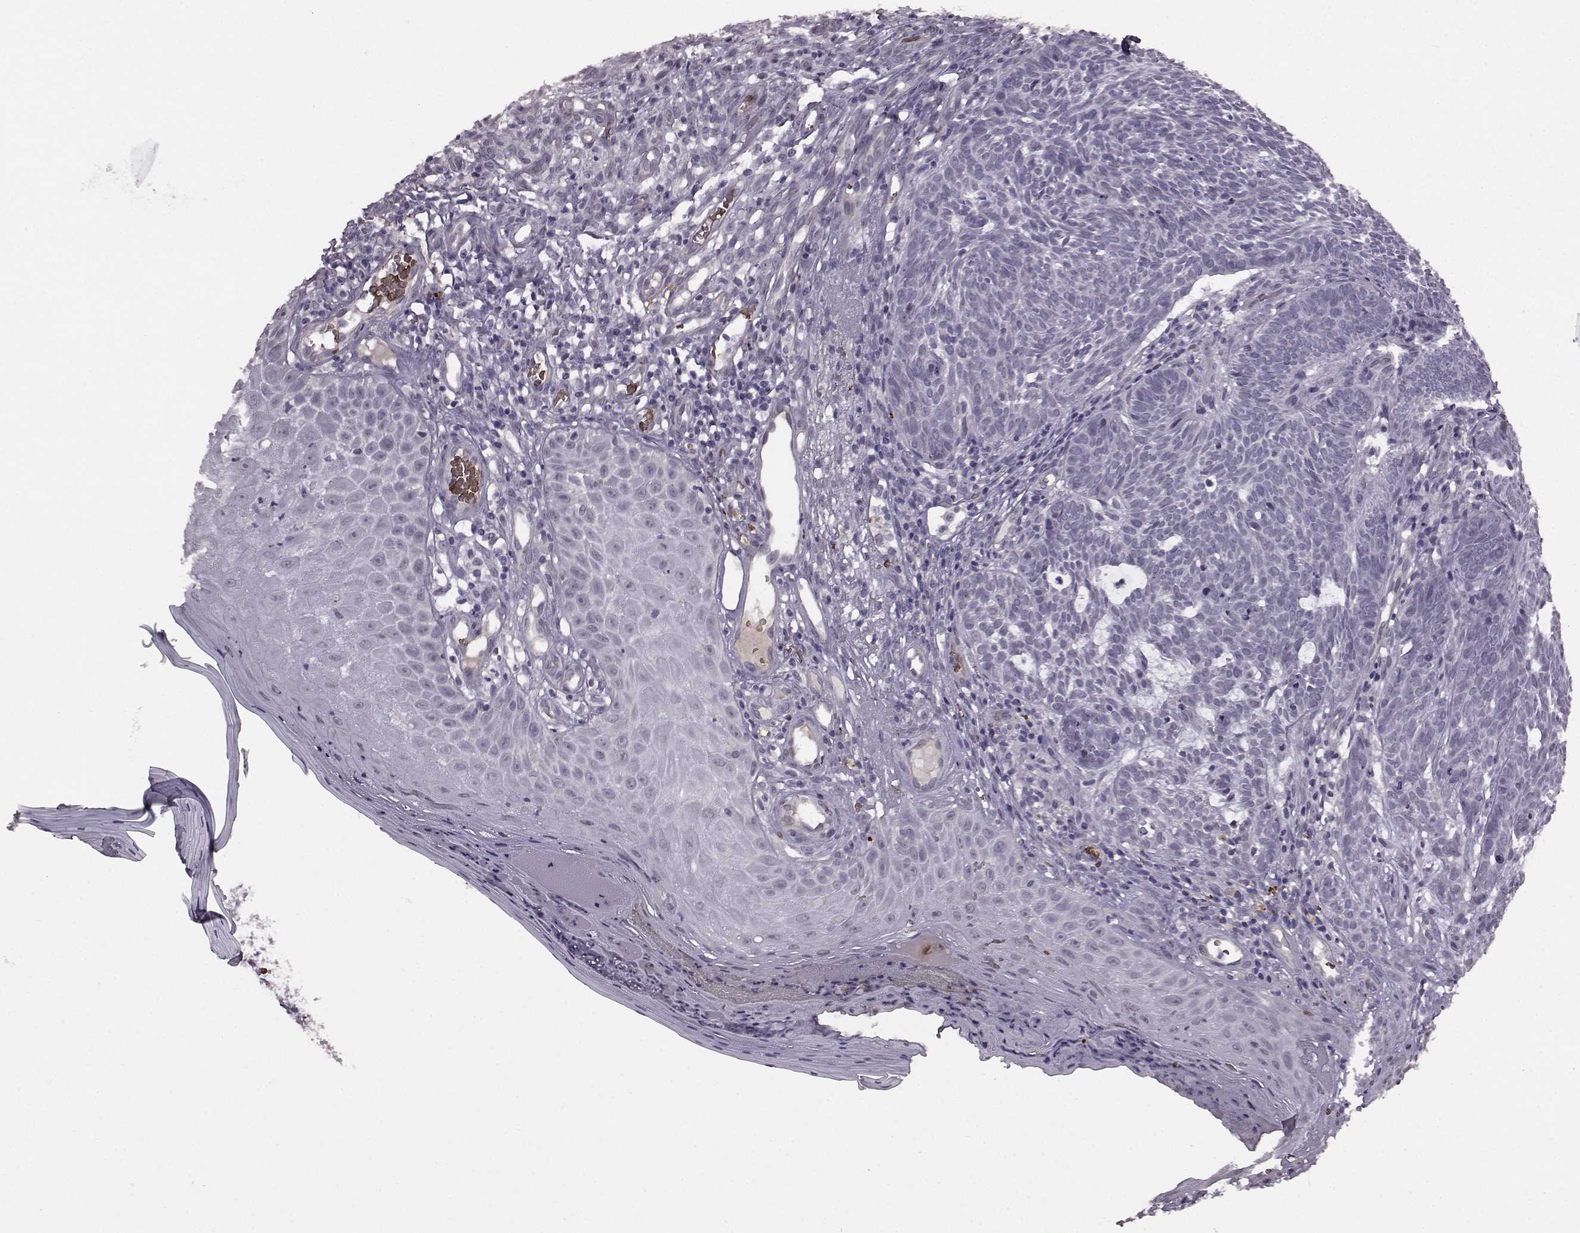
{"staining": {"intensity": "negative", "quantity": "none", "location": "none"}, "tissue": "skin cancer", "cell_type": "Tumor cells", "image_type": "cancer", "snomed": [{"axis": "morphology", "description": "Basal cell carcinoma"}, {"axis": "topography", "description": "Skin"}], "caption": "High power microscopy micrograph of an immunohistochemistry (IHC) photomicrograph of basal cell carcinoma (skin), revealing no significant staining in tumor cells. (DAB (3,3'-diaminobenzidine) immunohistochemistry (IHC), high magnification).", "gene": "PROP1", "patient": {"sex": "male", "age": 59}}